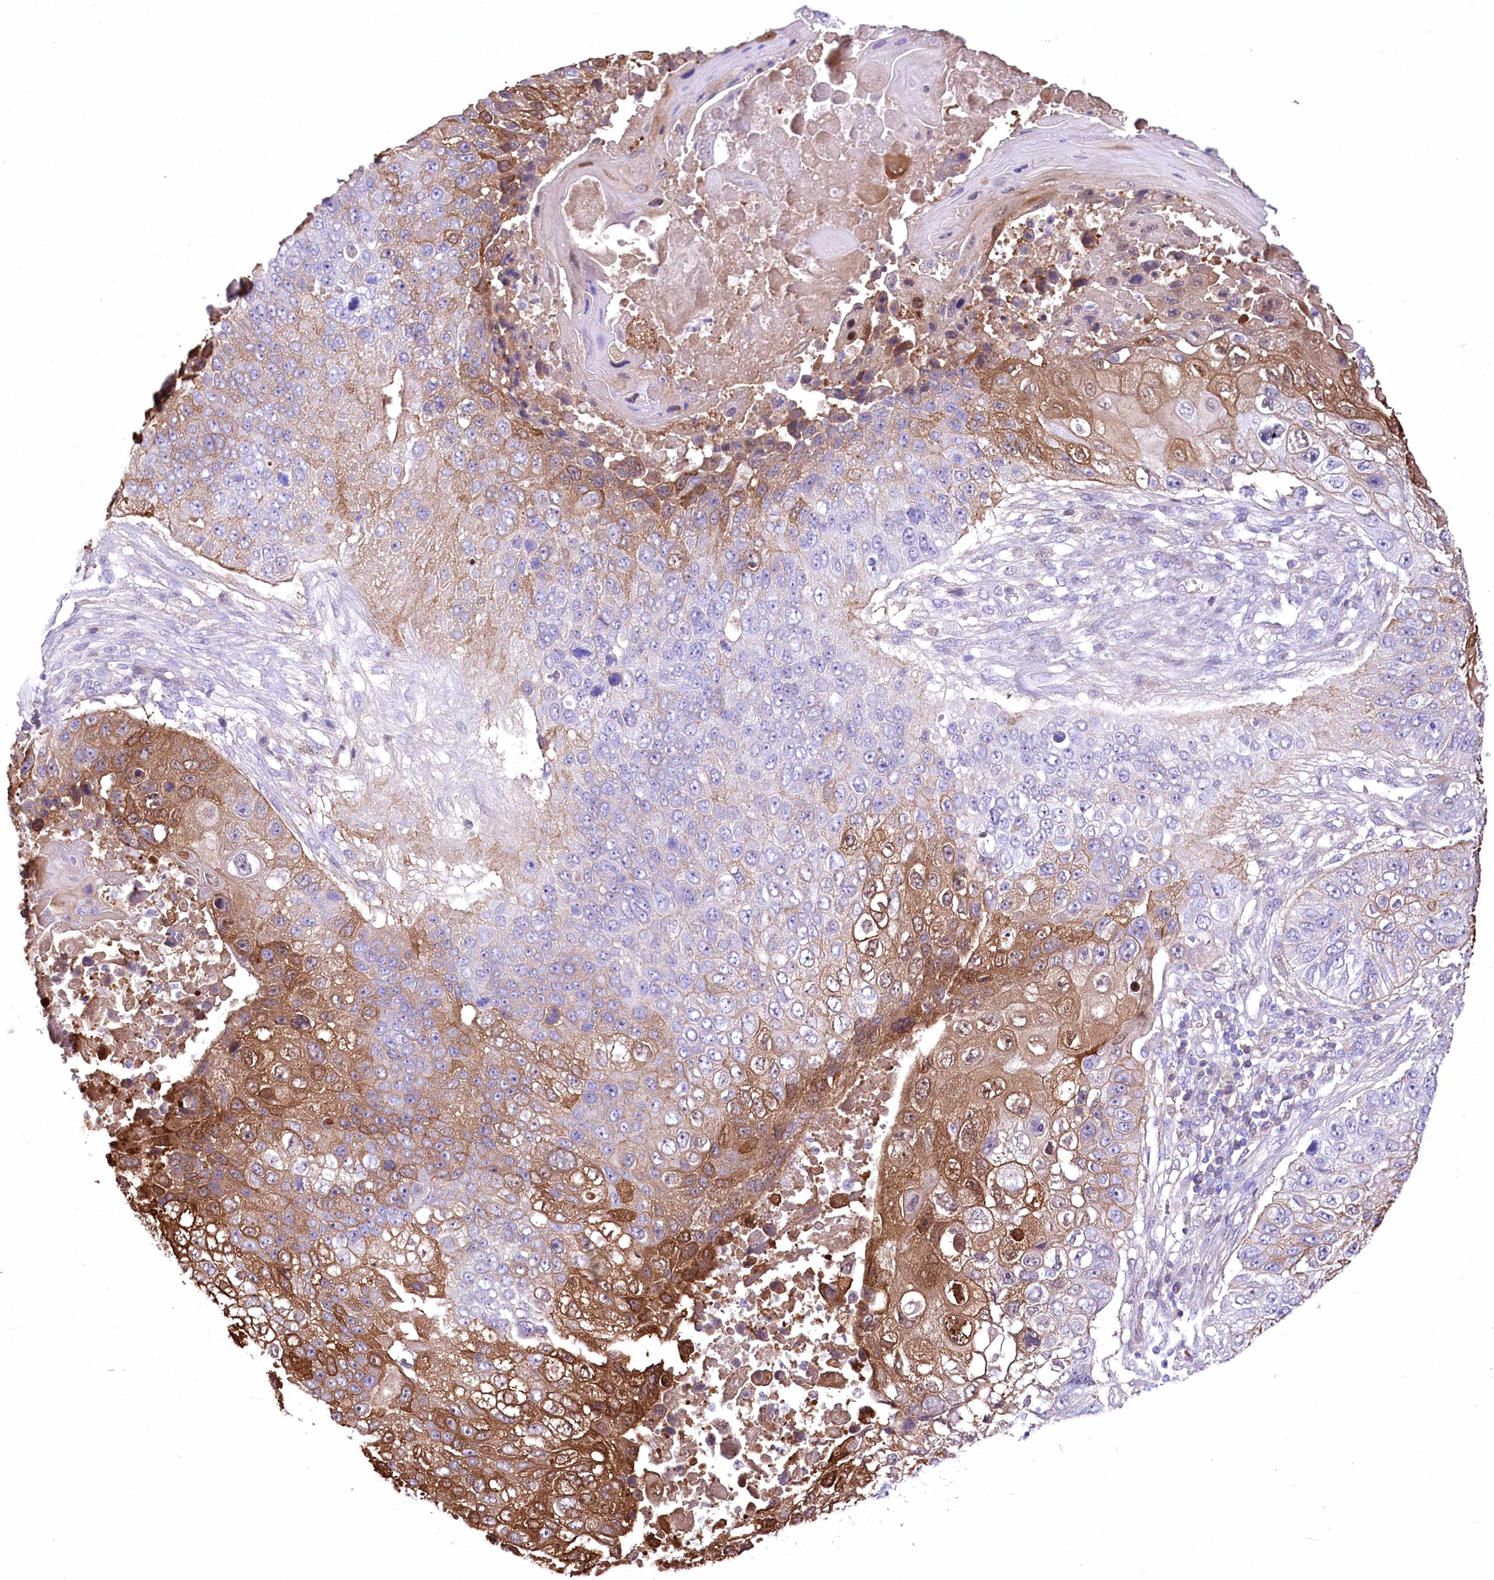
{"staining": {"intensity": "moderate", "quantity": "25%-75%", "location": "cytoplasmic/membranous"}, "tissue": "lung cancer", "cell_type": "Tumor cells", "image_type": "cancer", "snomed": [{"axis": "morphology", "description": "Squamous cell carcinoma, NOS"}, {"axis": "topography", "description": "Lung"}], "caption": "This photomicrograph reveals immunohistochemistry (IHC) staining of human lung cancer (squamous cell carcinoma), with medium moderate cytoplasmic/membranous expression in approximately 25%-75% of tumor cells.", "gene": "CEP164", "patient": {"sex": "male", "age": 61}}